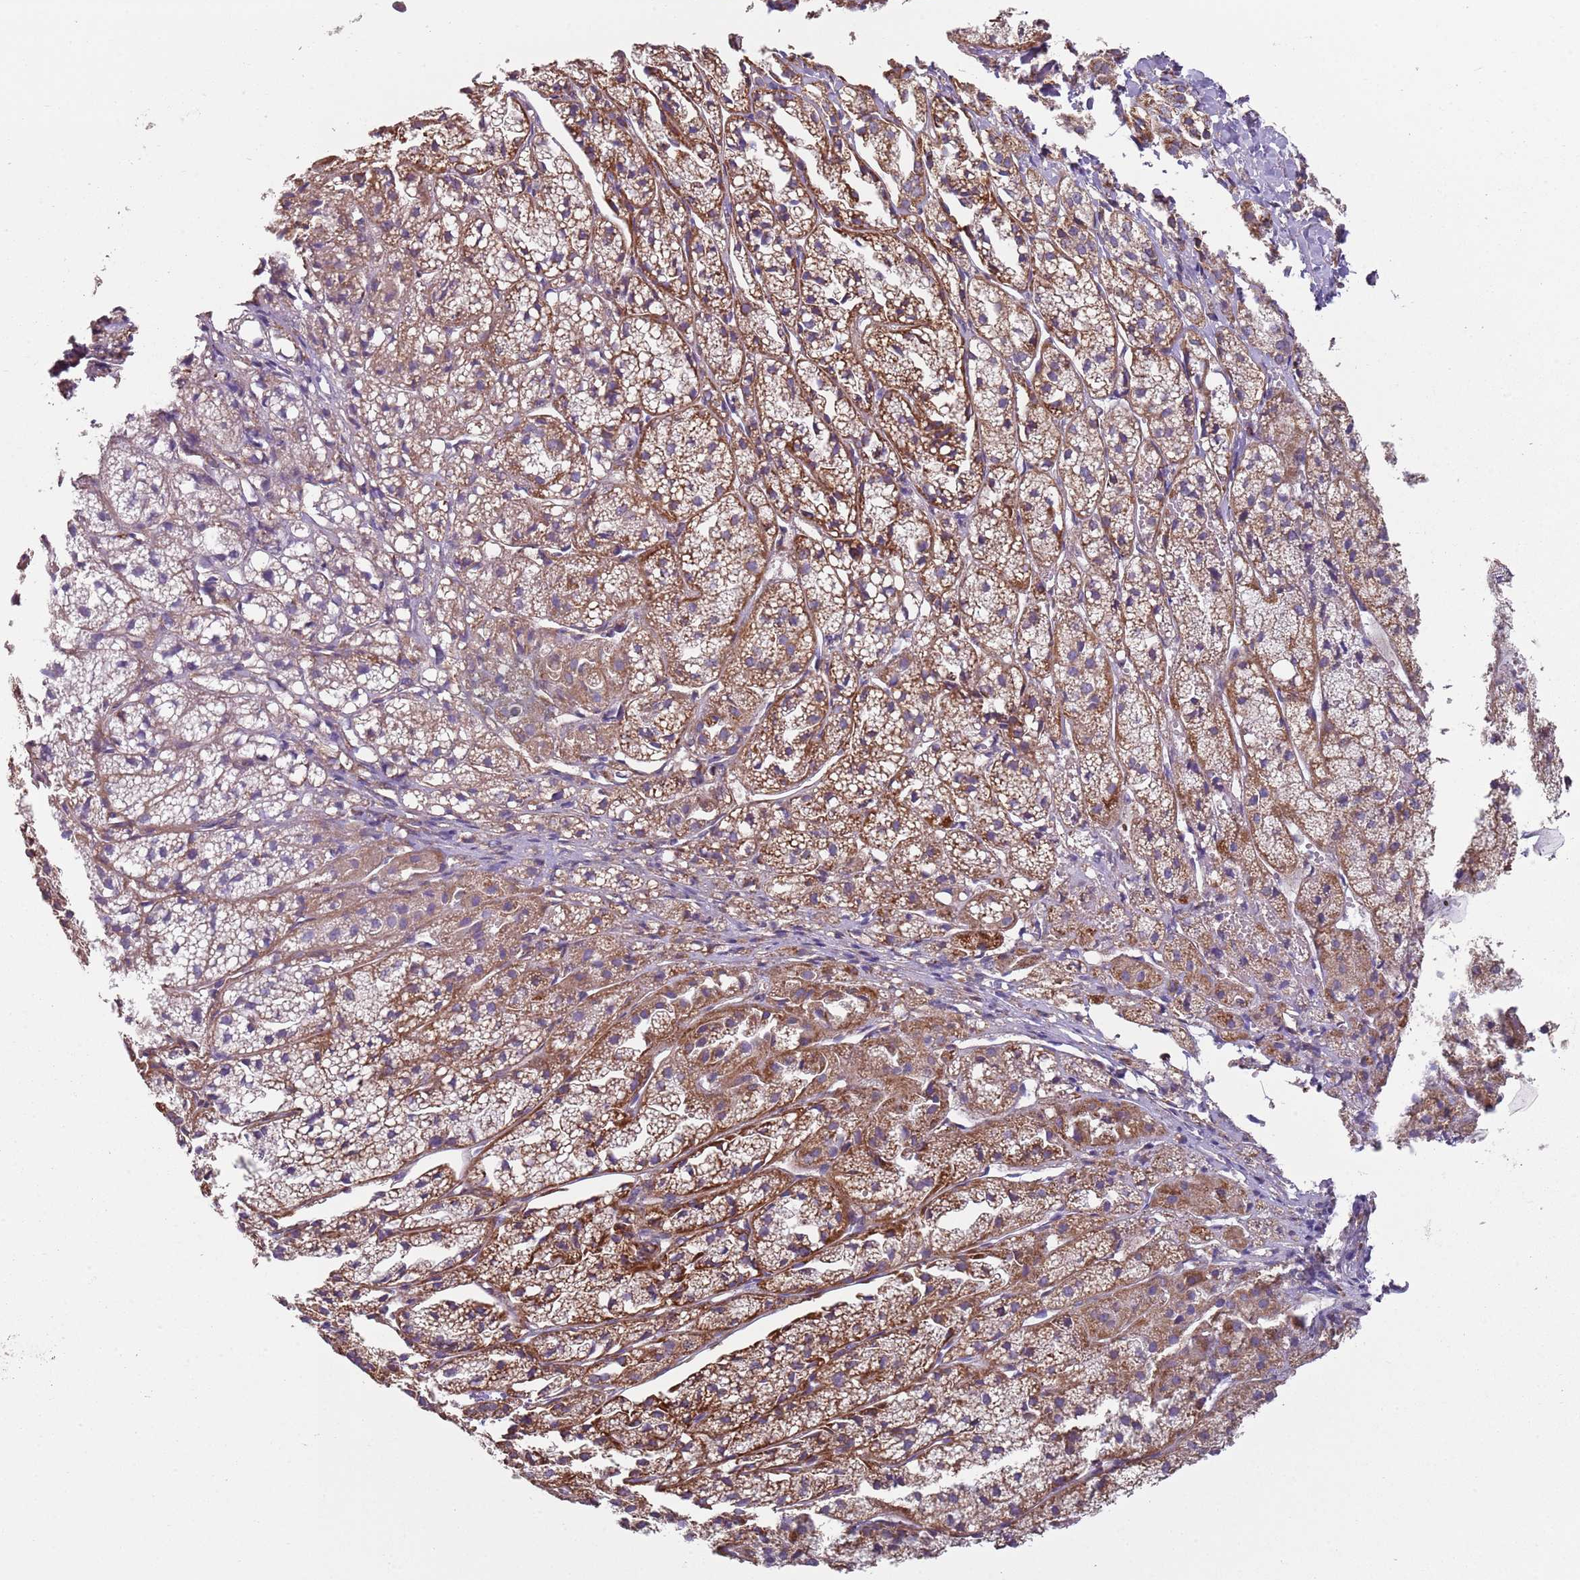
{"staining": {"intensity": "moderate", "quantity": "25%-75%", "location": "cytoplasmic/membranous"}, "tissue": "adrenal gland", "cell_type": "Glandular cells", "image_type": "normal", "snomed": [{"axis": "morphology", "description": "Normal tissue, NOS"}, {"axis": "topography", "description": "Adrenal gland"}], "caption": "Moderate cytoplasmic/membranous positivity is present in about 25%-75% of glandular cells in benign adrenal gland.", "gene": "GAS8", "patient": {"sex": "female", "age": 44}}